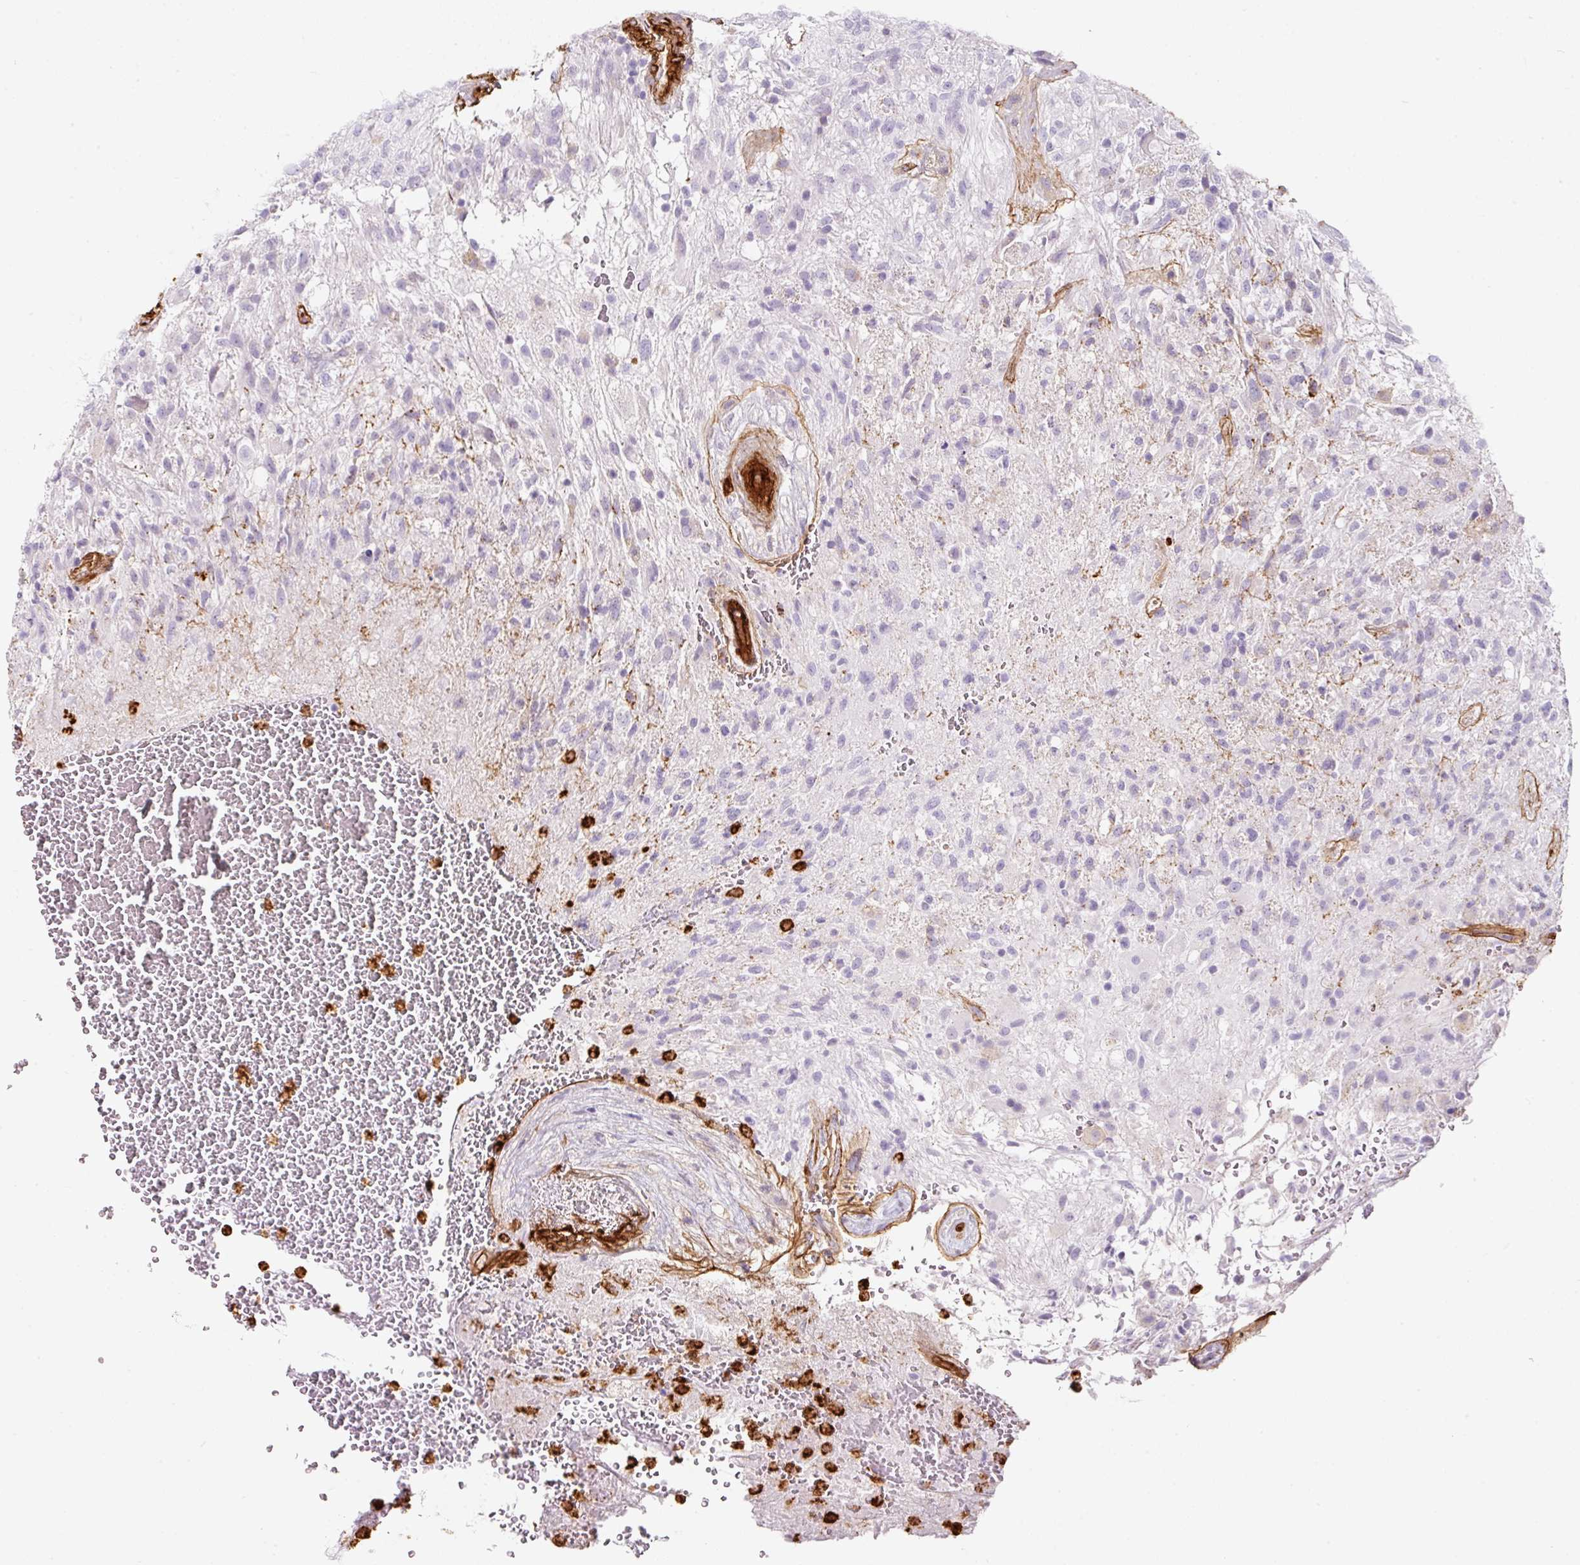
{"staining": {"intensity": "negative", "quantity": "none", "location": "none"}, "tissue": "glioma", "cell_type": "Tumor cells", "image_type": "cancer", "snomed": [{"axis": "morphology", "description": "Glioma, malignant, High grade"}, {"axis": "topography", "description": "Brain"}], "caption": "Tumor cells show no significant expression in malignant high-grade glioma.", "gene": "LOXL4", "patient": {"sex": "male", "age": 56}}